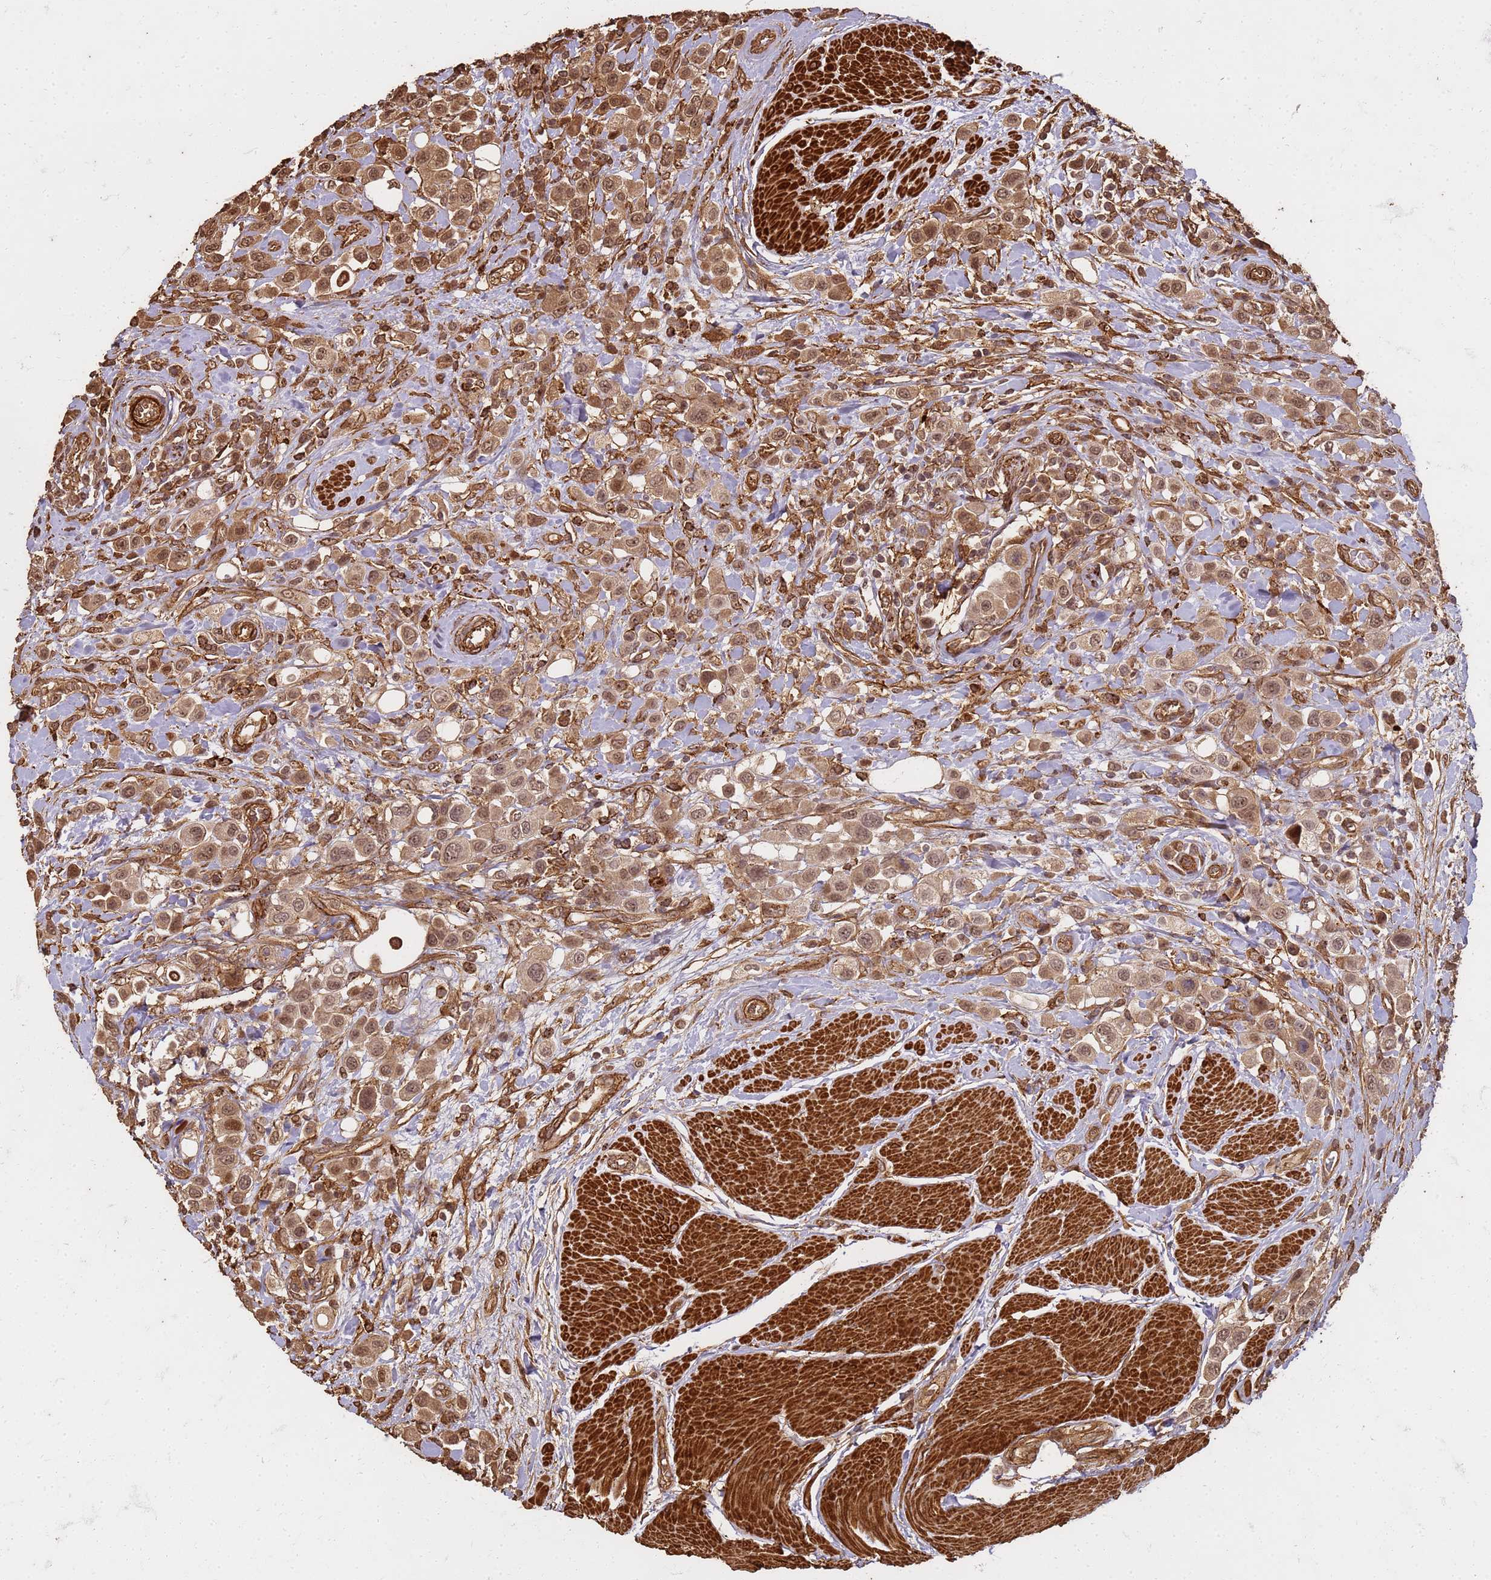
{"staining": {"intensity": "moderate", "quantity": ">75%", "location": "cytoplasmic/membranous,nuclear"}, "tissue": "urothelial cancer", "cell_type": "Tumor cells", "image_type": "cancer", "snomed": [{"axis": "morphology", "description": "Urothelial carcinoma, High grade"}, {"axis": "topography", "description": "Urinary bladder"}], "caption": "Brown immunohistochemical staining in high-grade urothelial carcinoma displays moderate cytoplasmic/membranous and nuclear expression in about >75% of tumor cells.", "gene": "KIF26A", "patient": {"sex": "male", "age": 50}}